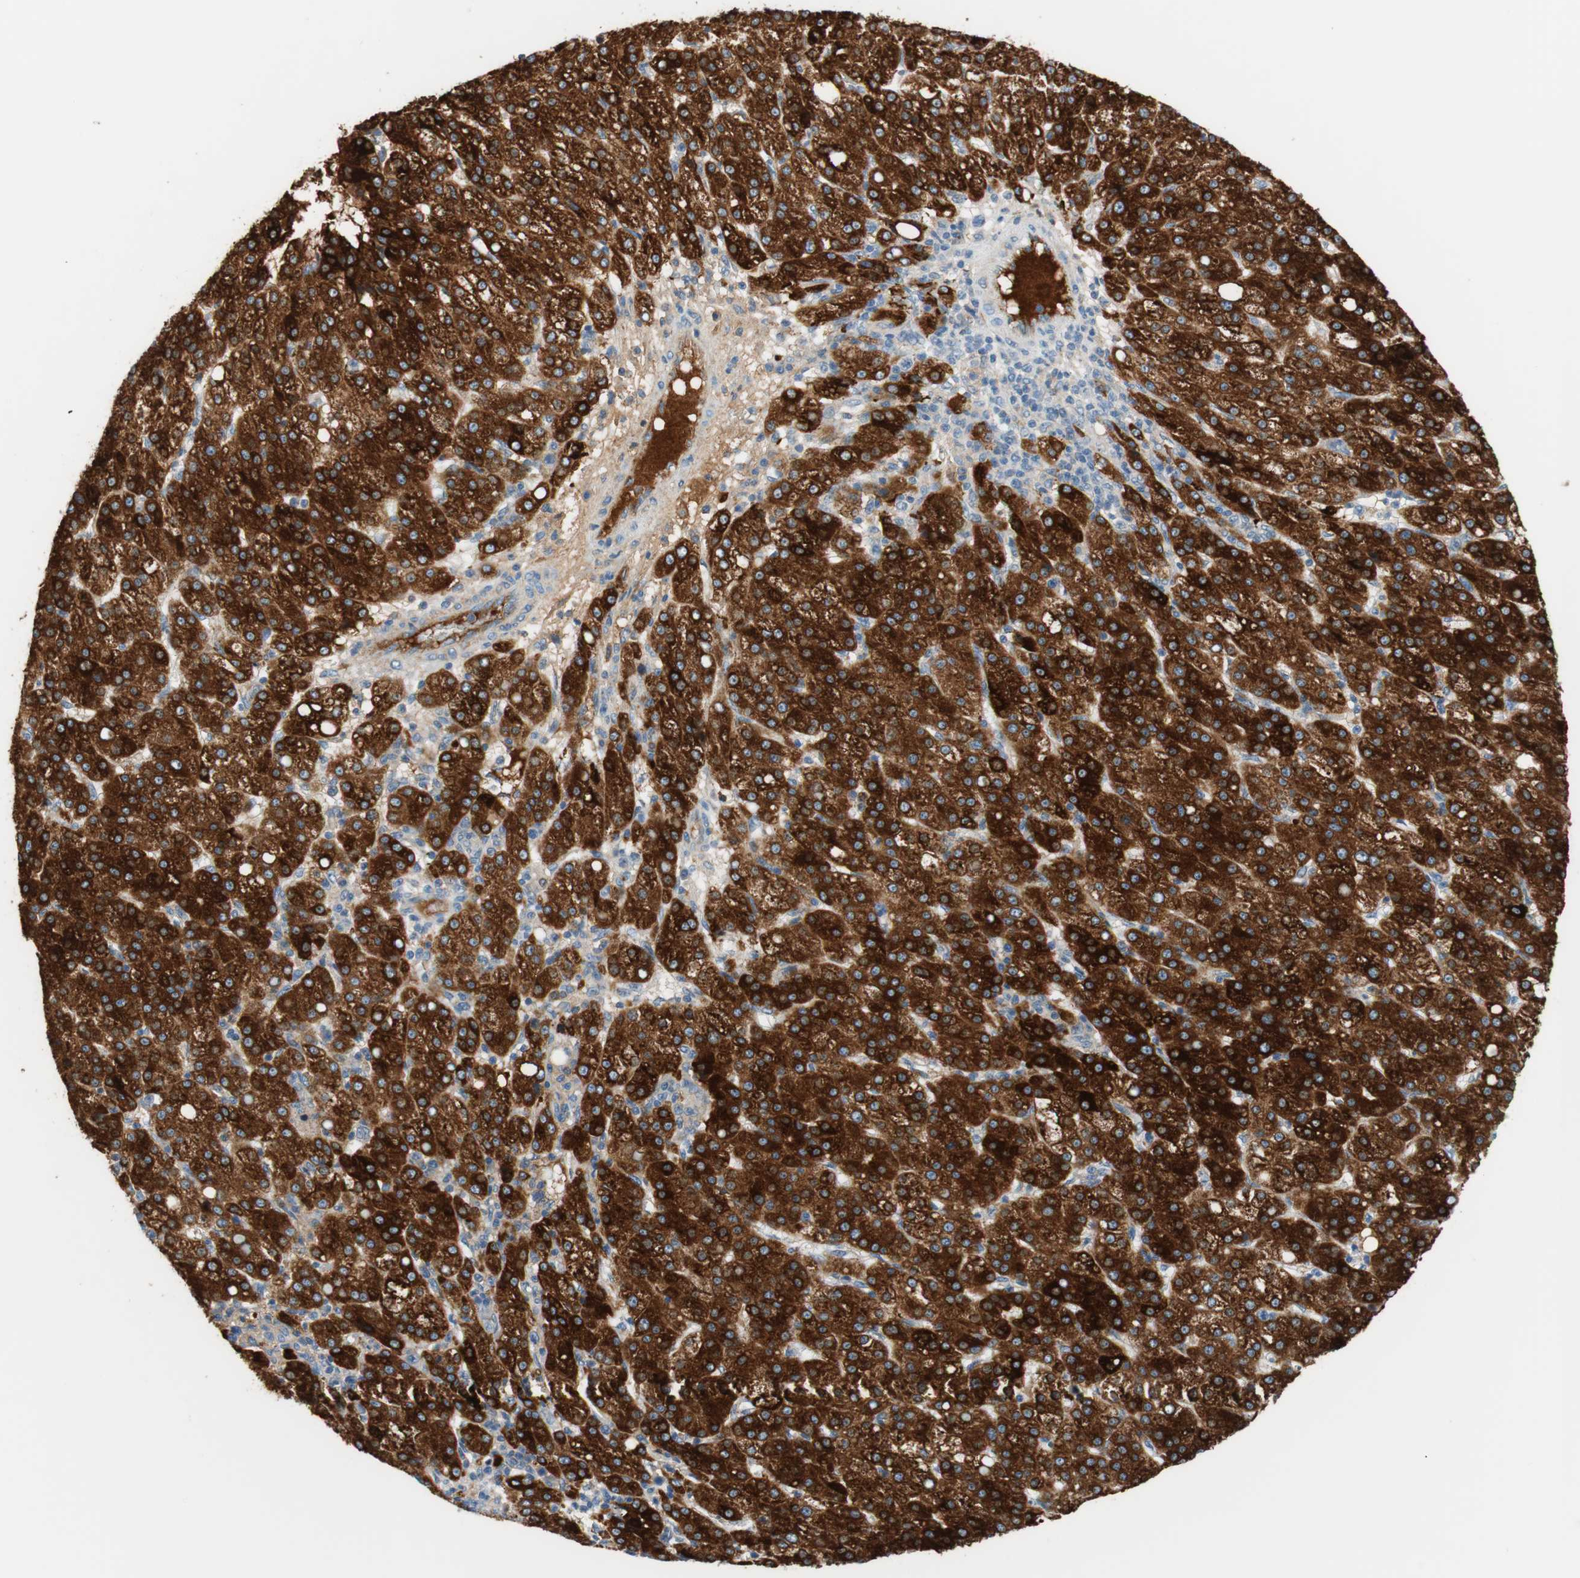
{"staining": {"intensity": "strong", "quantity": ">75%", "location": "cytoplasmic/membranous"}, "tissue": "liver cancer", "cell_type": "Tumor cells", "image_type": "cancer", "snomed": [{"axis": "morphology", "description": "Carcinoma, Hepatocellular, NOS"}, {"axis": "topography", "description": "Liver"}], "caption": "Protein staining of hepatocellular carcinoma (liver) tissue displays strong cytoplasmic/membranous staining in approximately >75% of tumor cells.", "gene": "RBP4", "patient": {"sex": "female", "age": 58}}